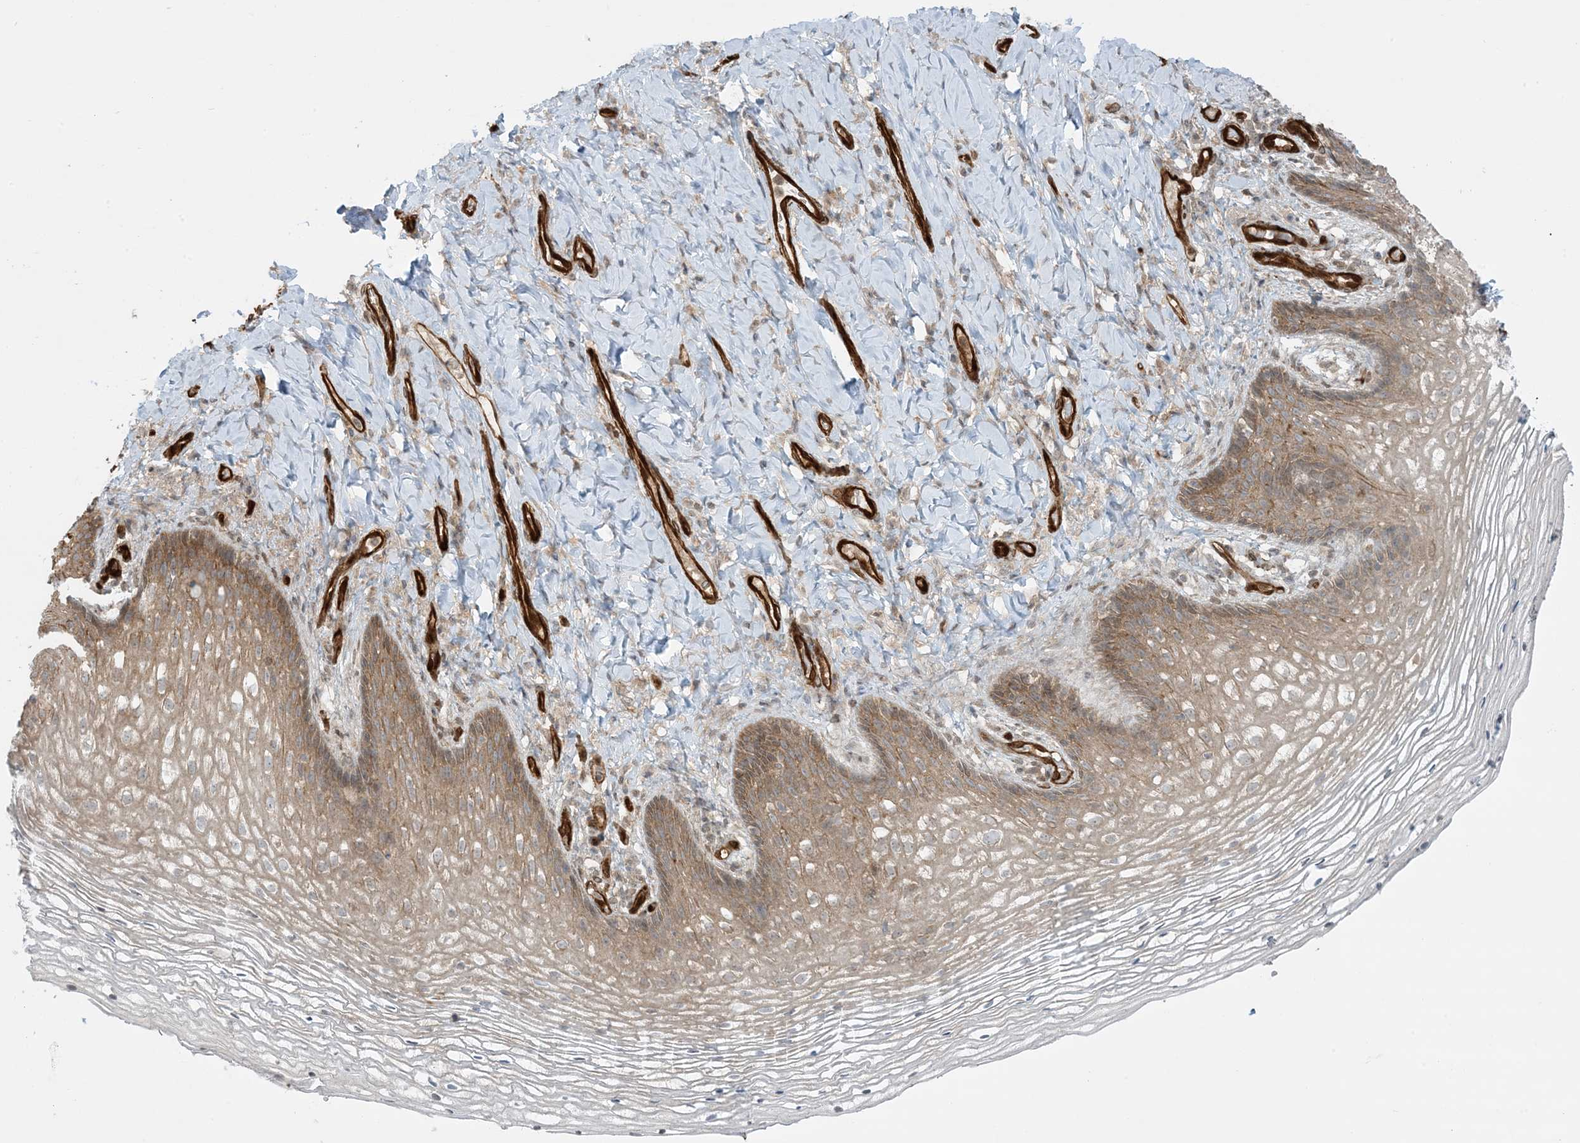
{"staining": {"intensity": "moderate", "quantity": "25%-75%", "location": "cytoplasmic/membranous"}, "tissue": "vagina", "cell_type": "Squamous epithelial cells", "image_type": "normal", "snomed": [{"axis": "morphology", "description": "Normal tissue, NOS"}, {"axis": "topography", "description": "Vagina"}], "caption": "Immunohistochemical staining of benign vagina shows 25%-75% levels of moderate cytoplasmic/membranous protein staining in about 25%-75% of squamous epithelial cells. (brown staining indicates protein expression, while blue staining denotes nuclei).", "gene": "PPM1F", "patient": {"sex": "female", "age": 60}}